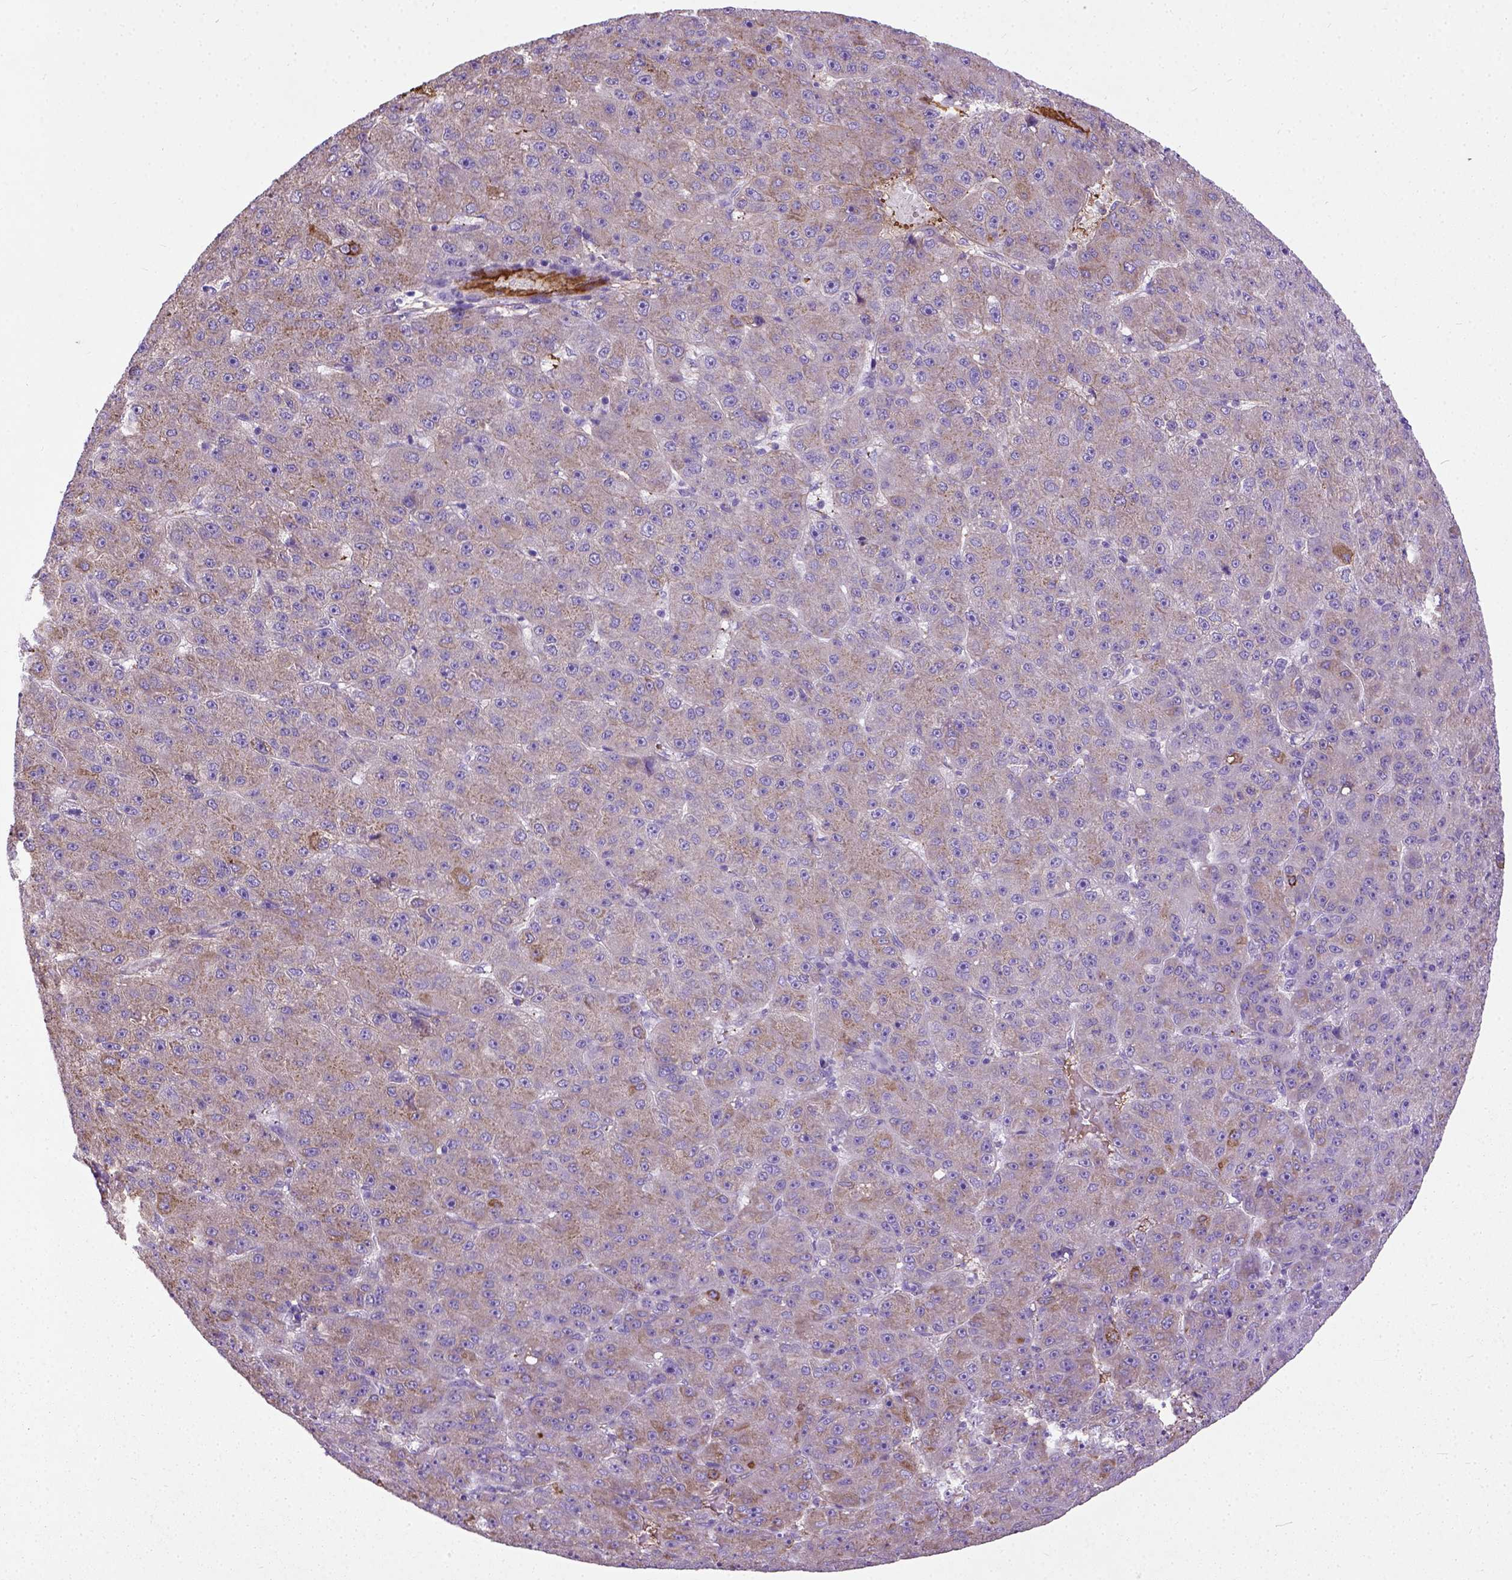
{"staining": {"intensity": "weak", "quantity": ">75%", "location": "cytoplasmic/membranous"}, "tissue": "liver cancer", "cell_type": "Tumor cells", "image_type": "cancer", "snomed": [{"axis": "morphology", "description": "Carcinoma, Hepatocellular, NOS"}, {"axis": "topography", "description": "Liver"}], "caption": "Immunohistochemistry (IHC) (DAB (3,3'-diaminobenzidine)) staining of human hepatocellular carcinoma (liver) exhibits weak cytoplasmic/membranous protein positivity in about >75% of tumor cells.", "gene": "ADAMTS8", "patient": {"sex": "male", "age": 67}}